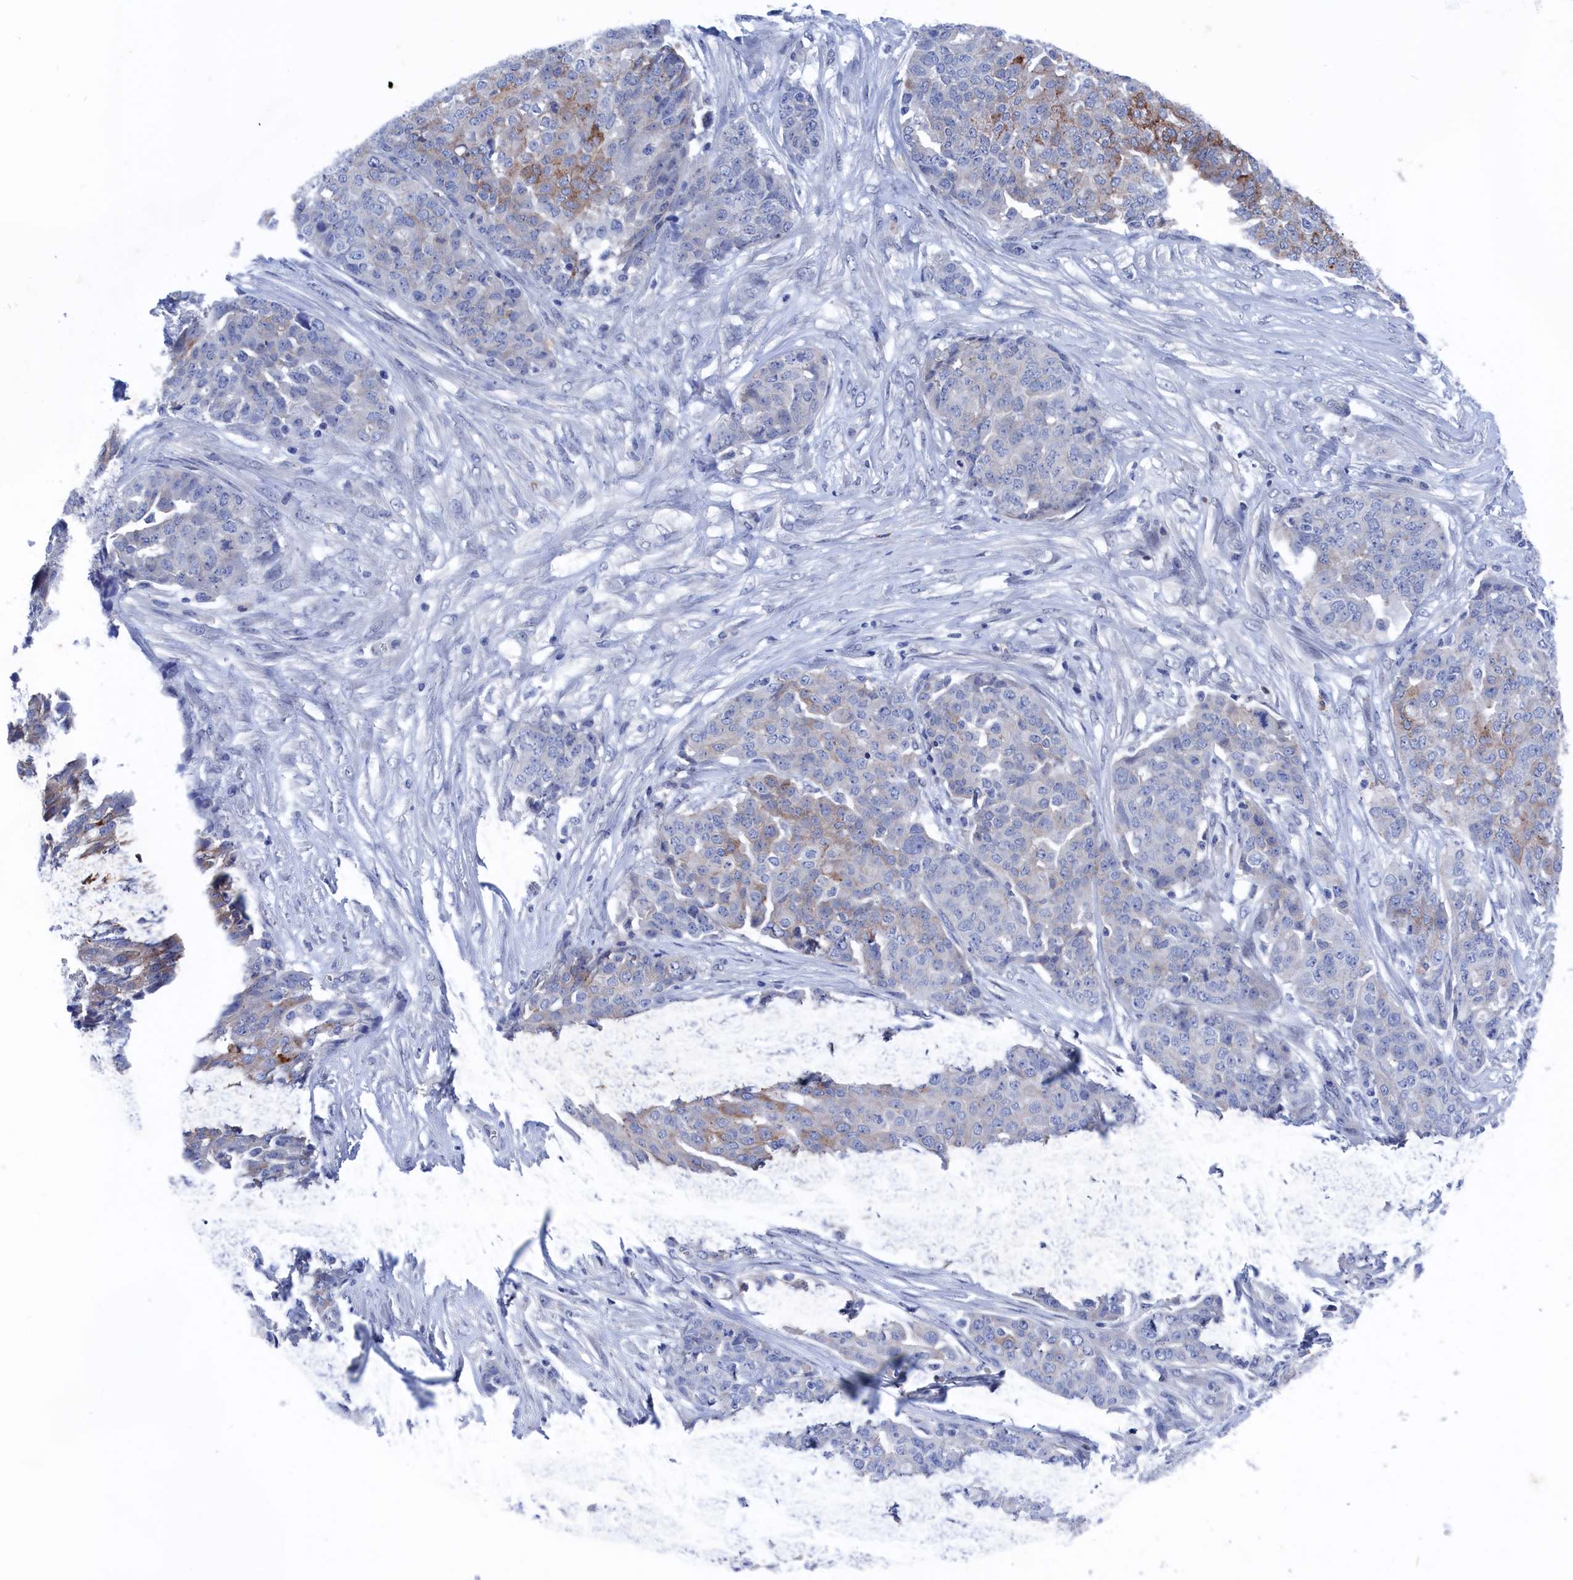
{"staining": {"intensity": "moderate", "quantity": "<25%", "location": "cytoplasmic/membranous"}, "tissue": "ovarian cancer", "cell_type": "Tumor cells", "image_type": "cancer", "snomed": [{"axis": "morphology", "description": "Cystadenocarcinoma, serous, NOS"}, {"axis": "topography", "description": "Soft tissue"}, {"axis": "topography", "description": "Ovary"}], "caption": "Immunohistochemistry (IHC) photomicrograph of neoplastic tissue: human ovarian serous cystadenocarcinoma stained using immunohistochemistry shows low levels of moderate protein expression localized specifically in the cytoplasmic/membranous of tumor cells, appearing as a cytoplasmic/membranous brown color.", "gene": "MARCHF3", "patient": {"sex": "female", "age": 57}}